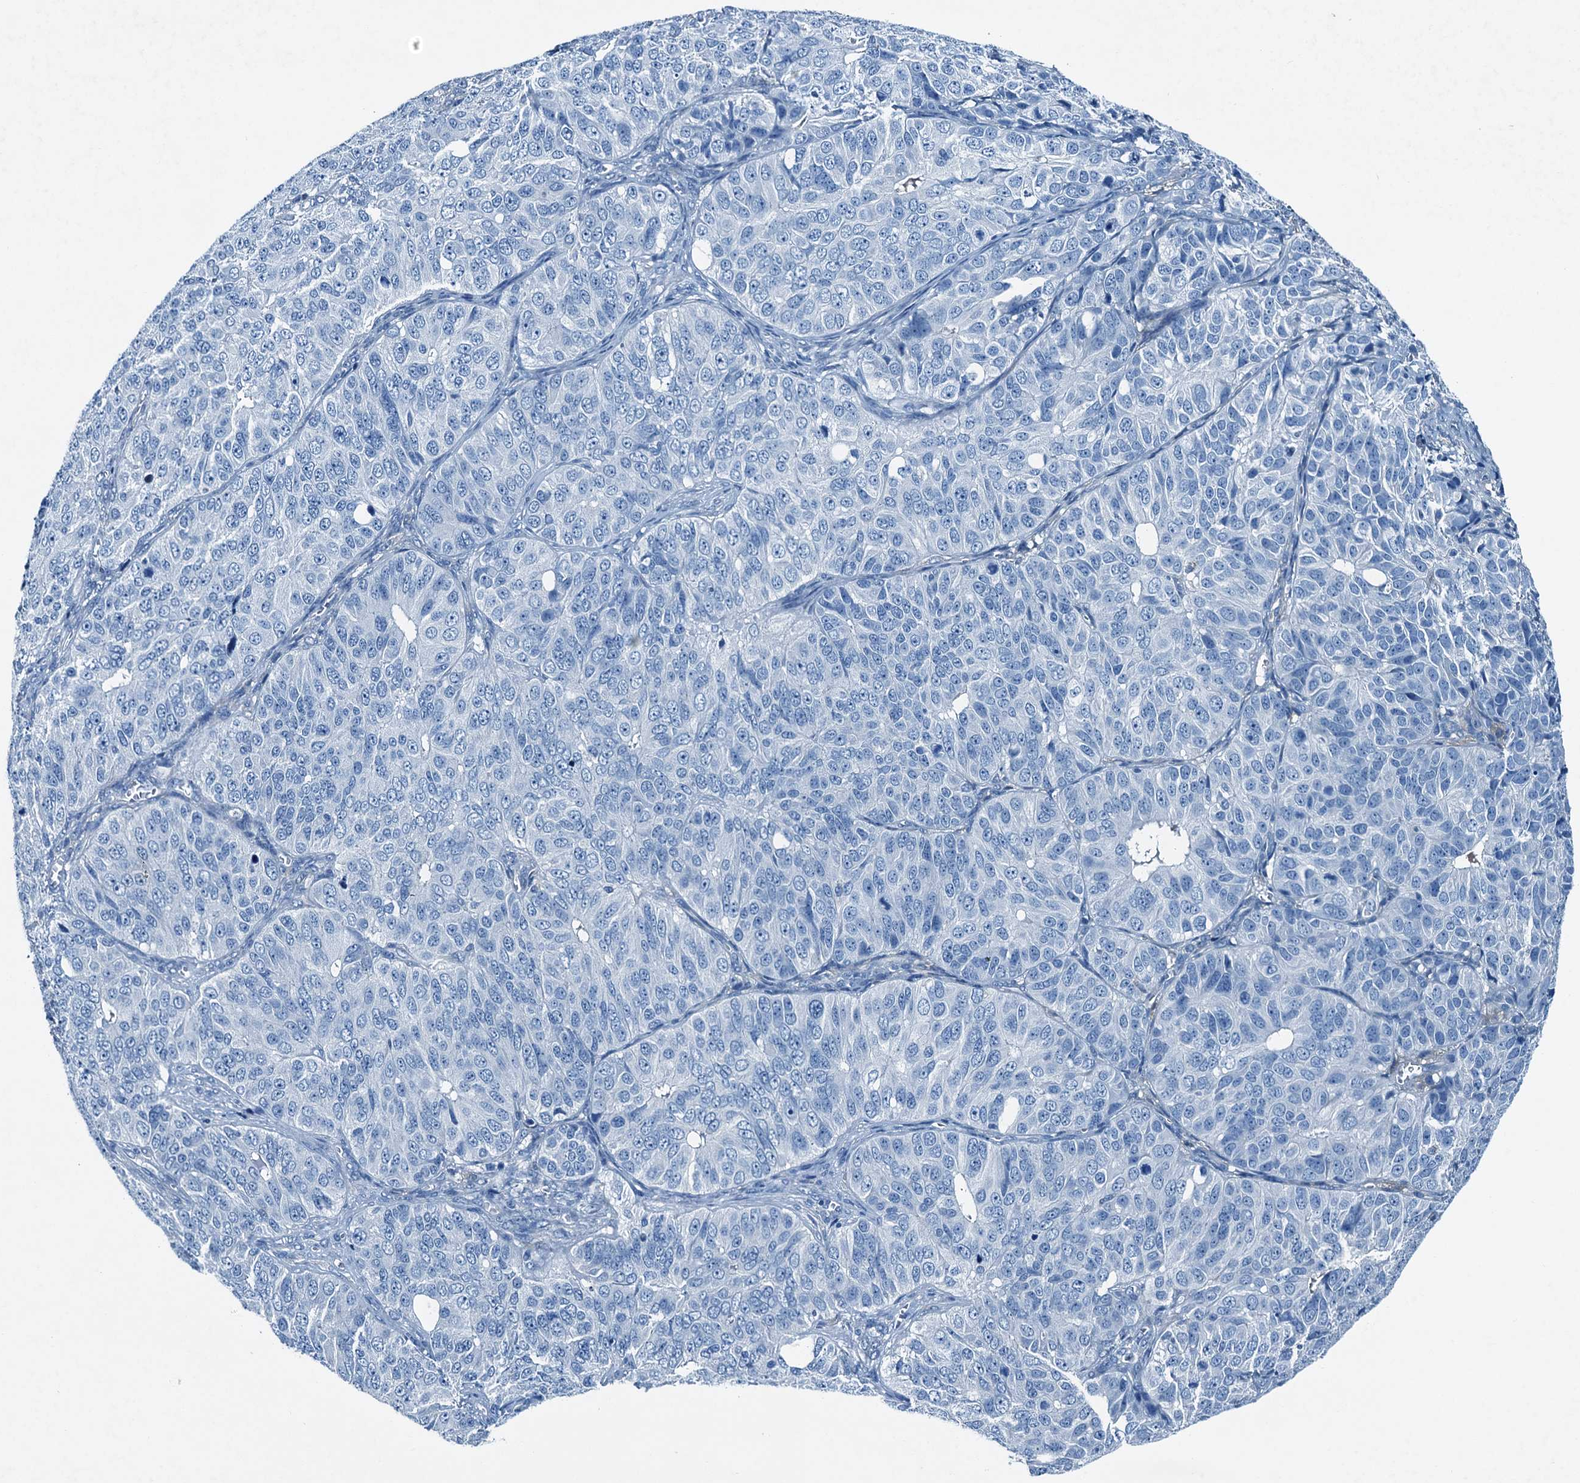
{"staining": {"intensity": "negative", "quantity": "none", "location": "none"}, "tissue": "ovarian cancer", "cell_type": "Tumor cells", "image_type": "cancer", "snomed": [{"axis": "morphology", "description": "Carcinoma, endometroid"}, {"axis": "topography", "description": "Ovary"}], "caption": "Ovarian endometroid carcinoma was stained to show a protein in brown. There is no significant staining in tumor cells.", "gene": "RAB3IL1", "patient": {"sex": "female", "age": 51}}